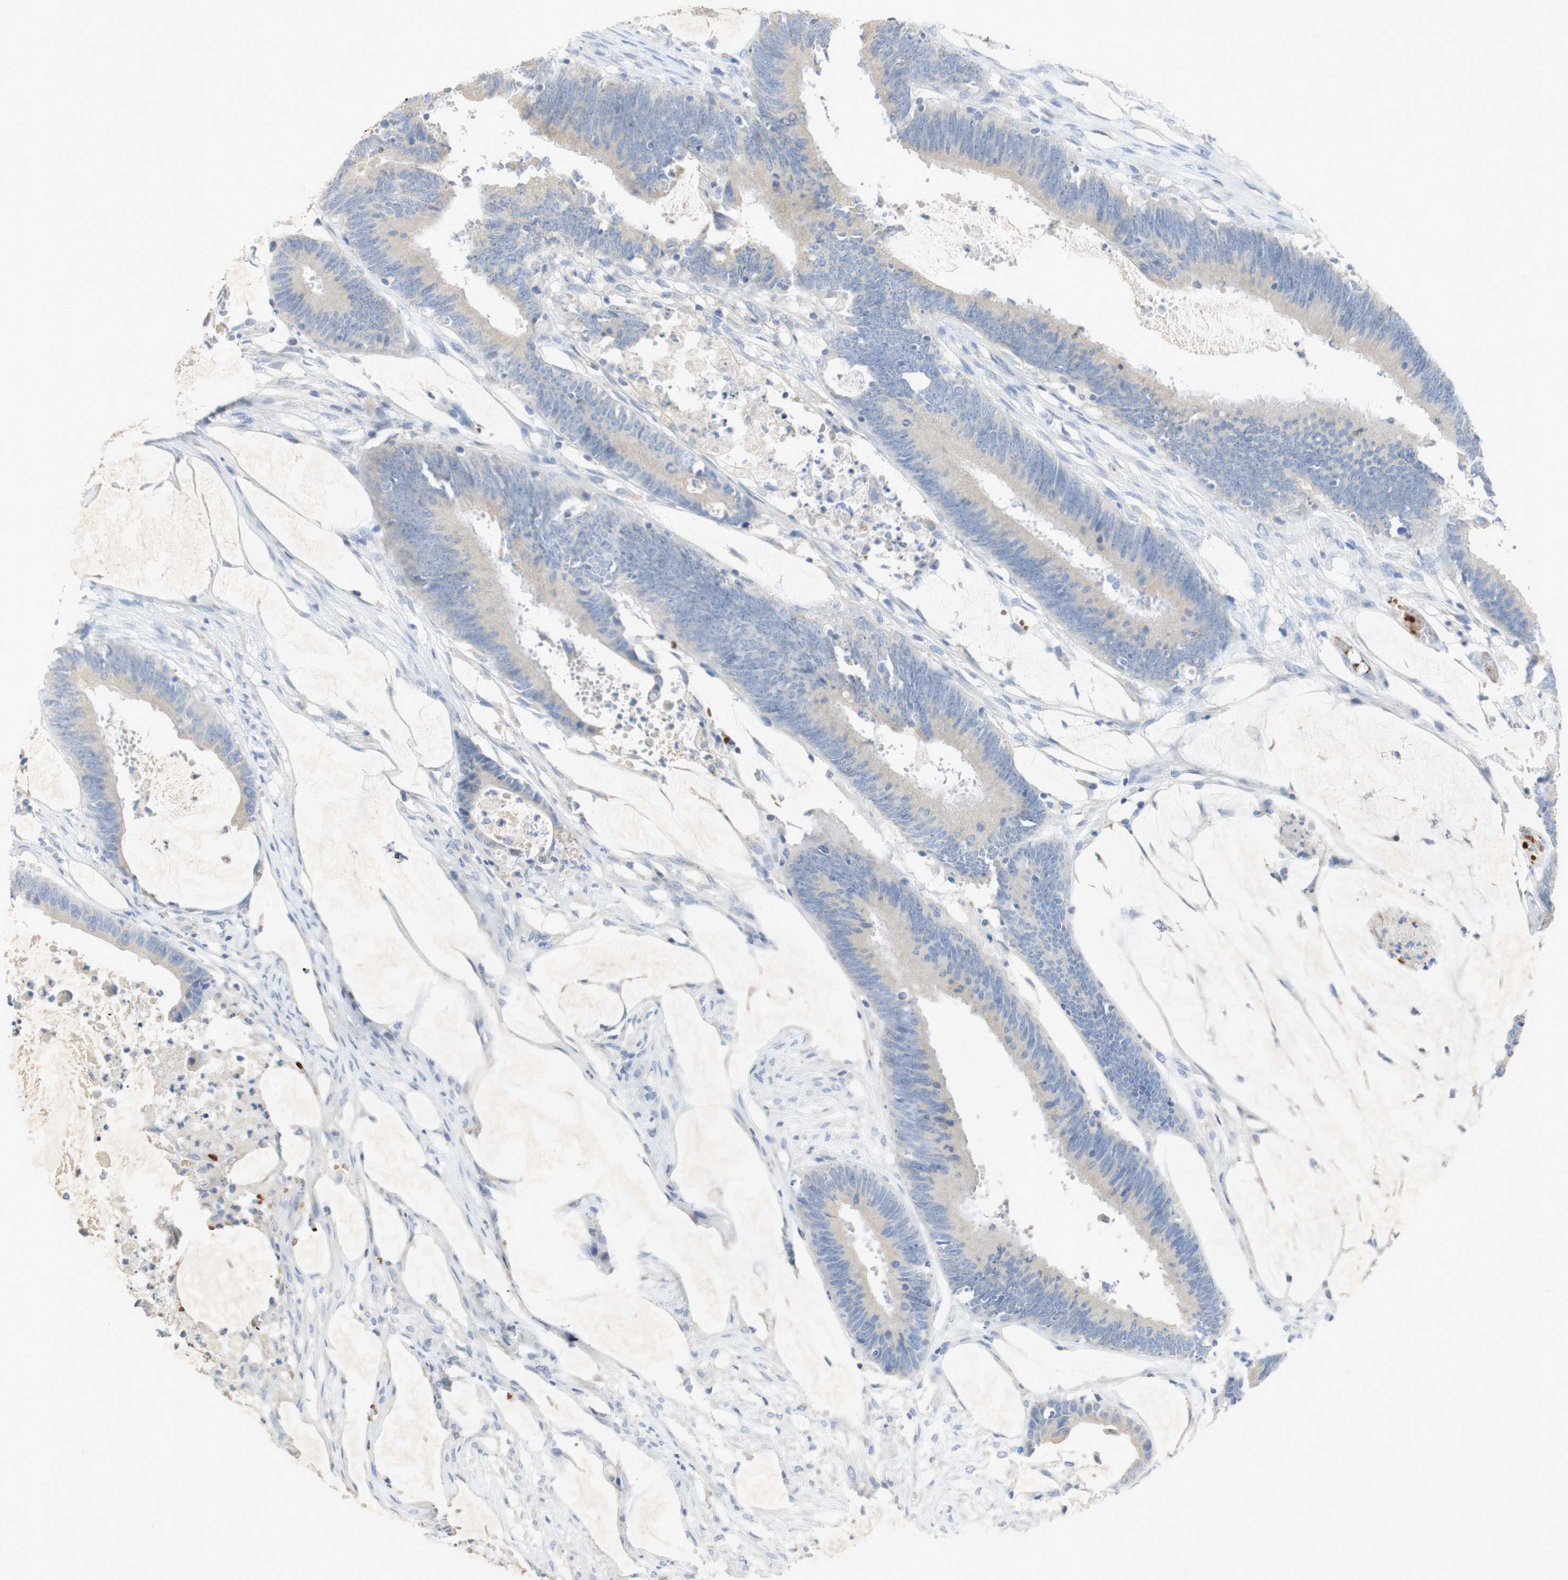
{"staining": {"intensity": "negative", "quantity": "none", "location": "none"}, "tissue": "colorectal cancer", "cell_type": "Tumor cells", "image_type": "cancer", "snomed": [{"axis": "morphology", "description": "Adenocarcinoma, NOS"}, {"axis": "topography", "description": "Rectum"}], "caption": "Immunohistochemical staining of human adenocarcinoma (colorectal) reveals no significant positivity in tumor cells. Brightfield microscopy of immunohistochemistry stained with DAB (3,3'-diaminobenzidine) (brown) and hematoxylin (blue), captured at high magnification.", "gene": "EPO", "patient": {"sex": "female", "age": 66}}